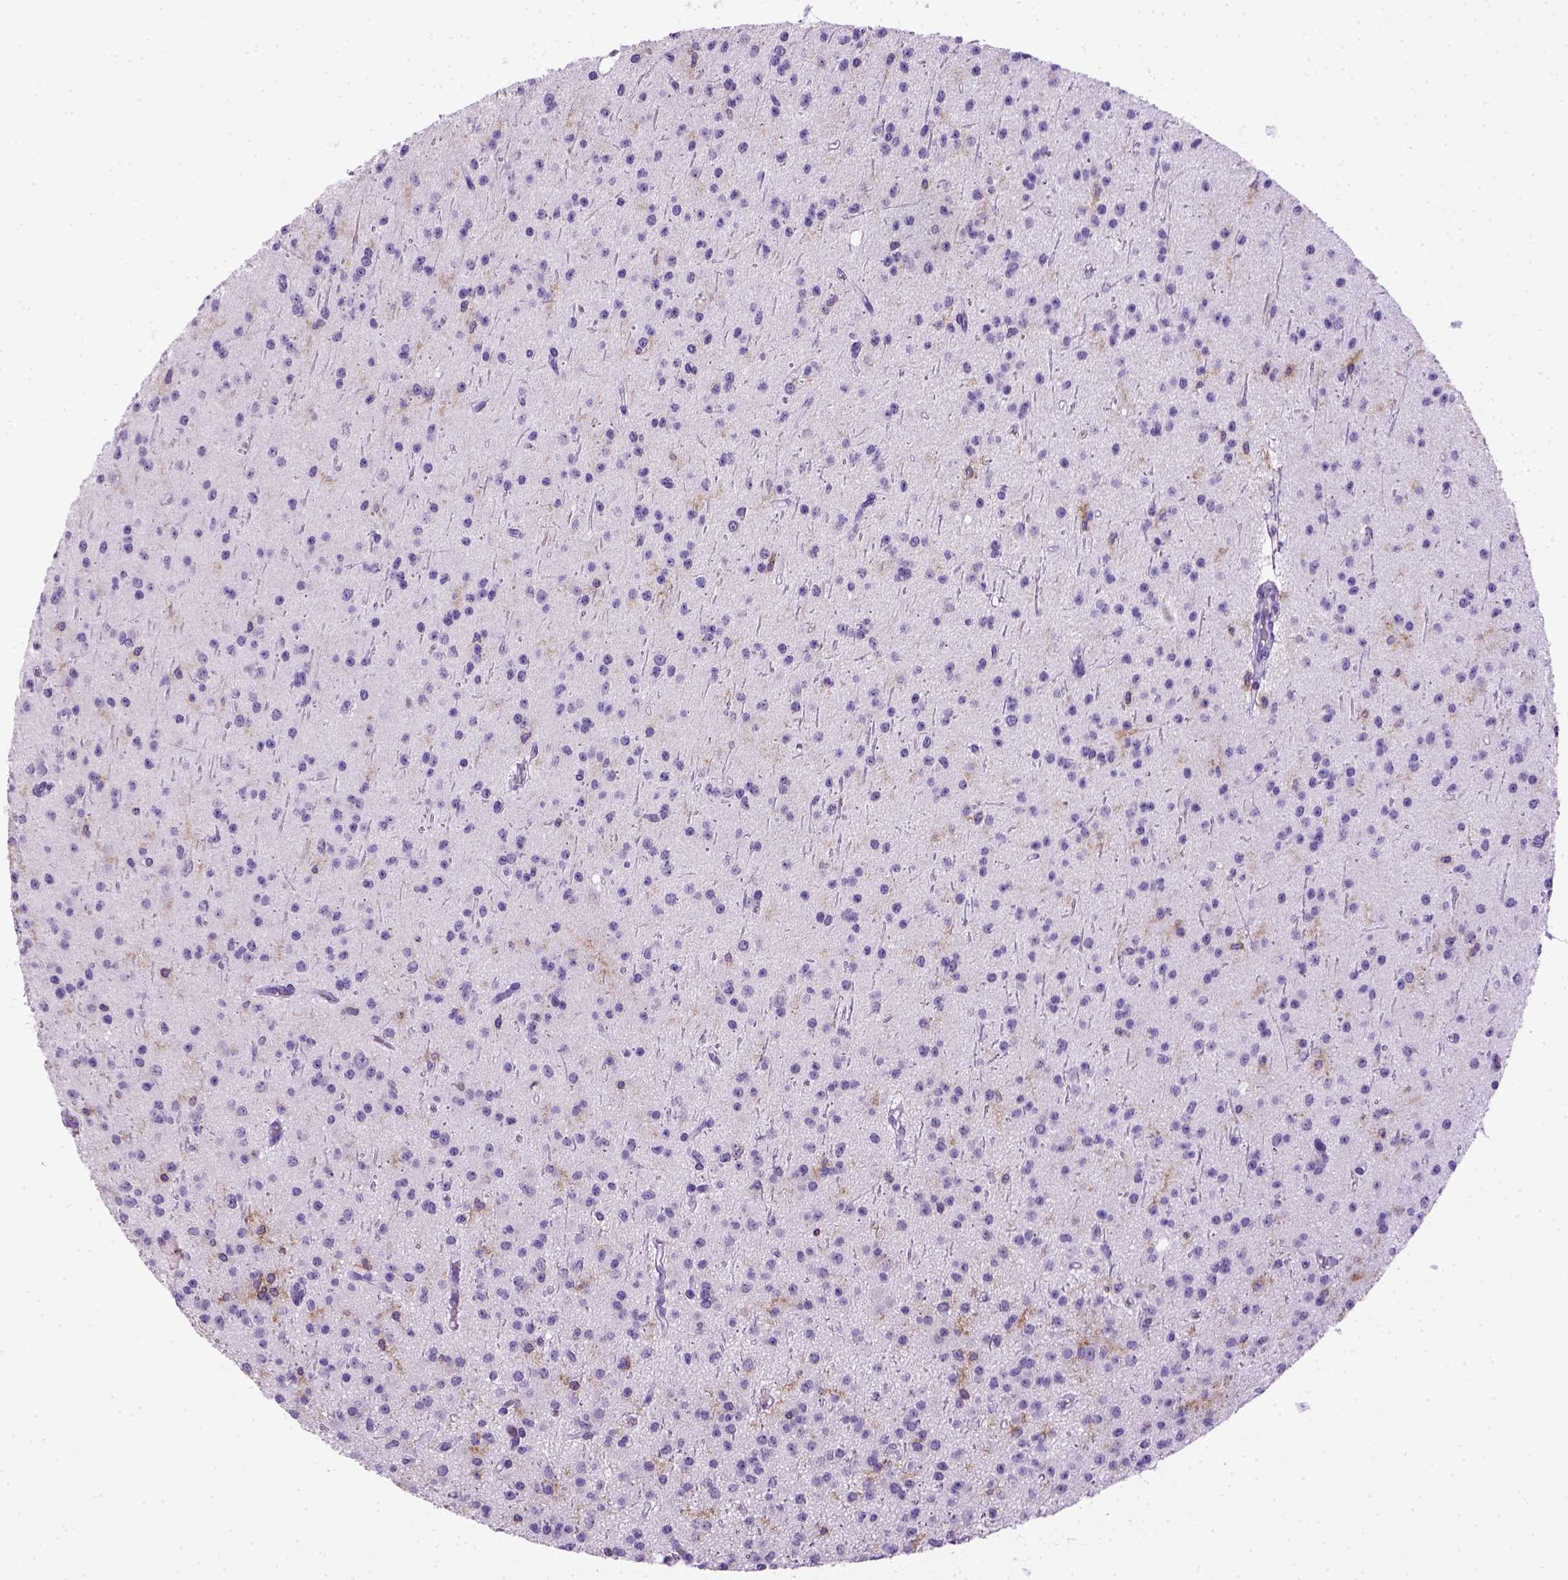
{"staining": {"intensity": "negative", "quantity": "none", "location": "none"}, "tissue": "glioma", "cell_type": "Tumor cells", "image_type": "cancer", "snomed": [{"axis": "morphology", "description": "Glioma, malignant, Low grade"}, {"axis": "topography", "description": "Brain"}], "caption": "The histopathology image exhibits no staining of tumor cells in malignant glioma (low-grade).", "gene": "ITGAX", "patient": {"sex": "male", "age": 27}}